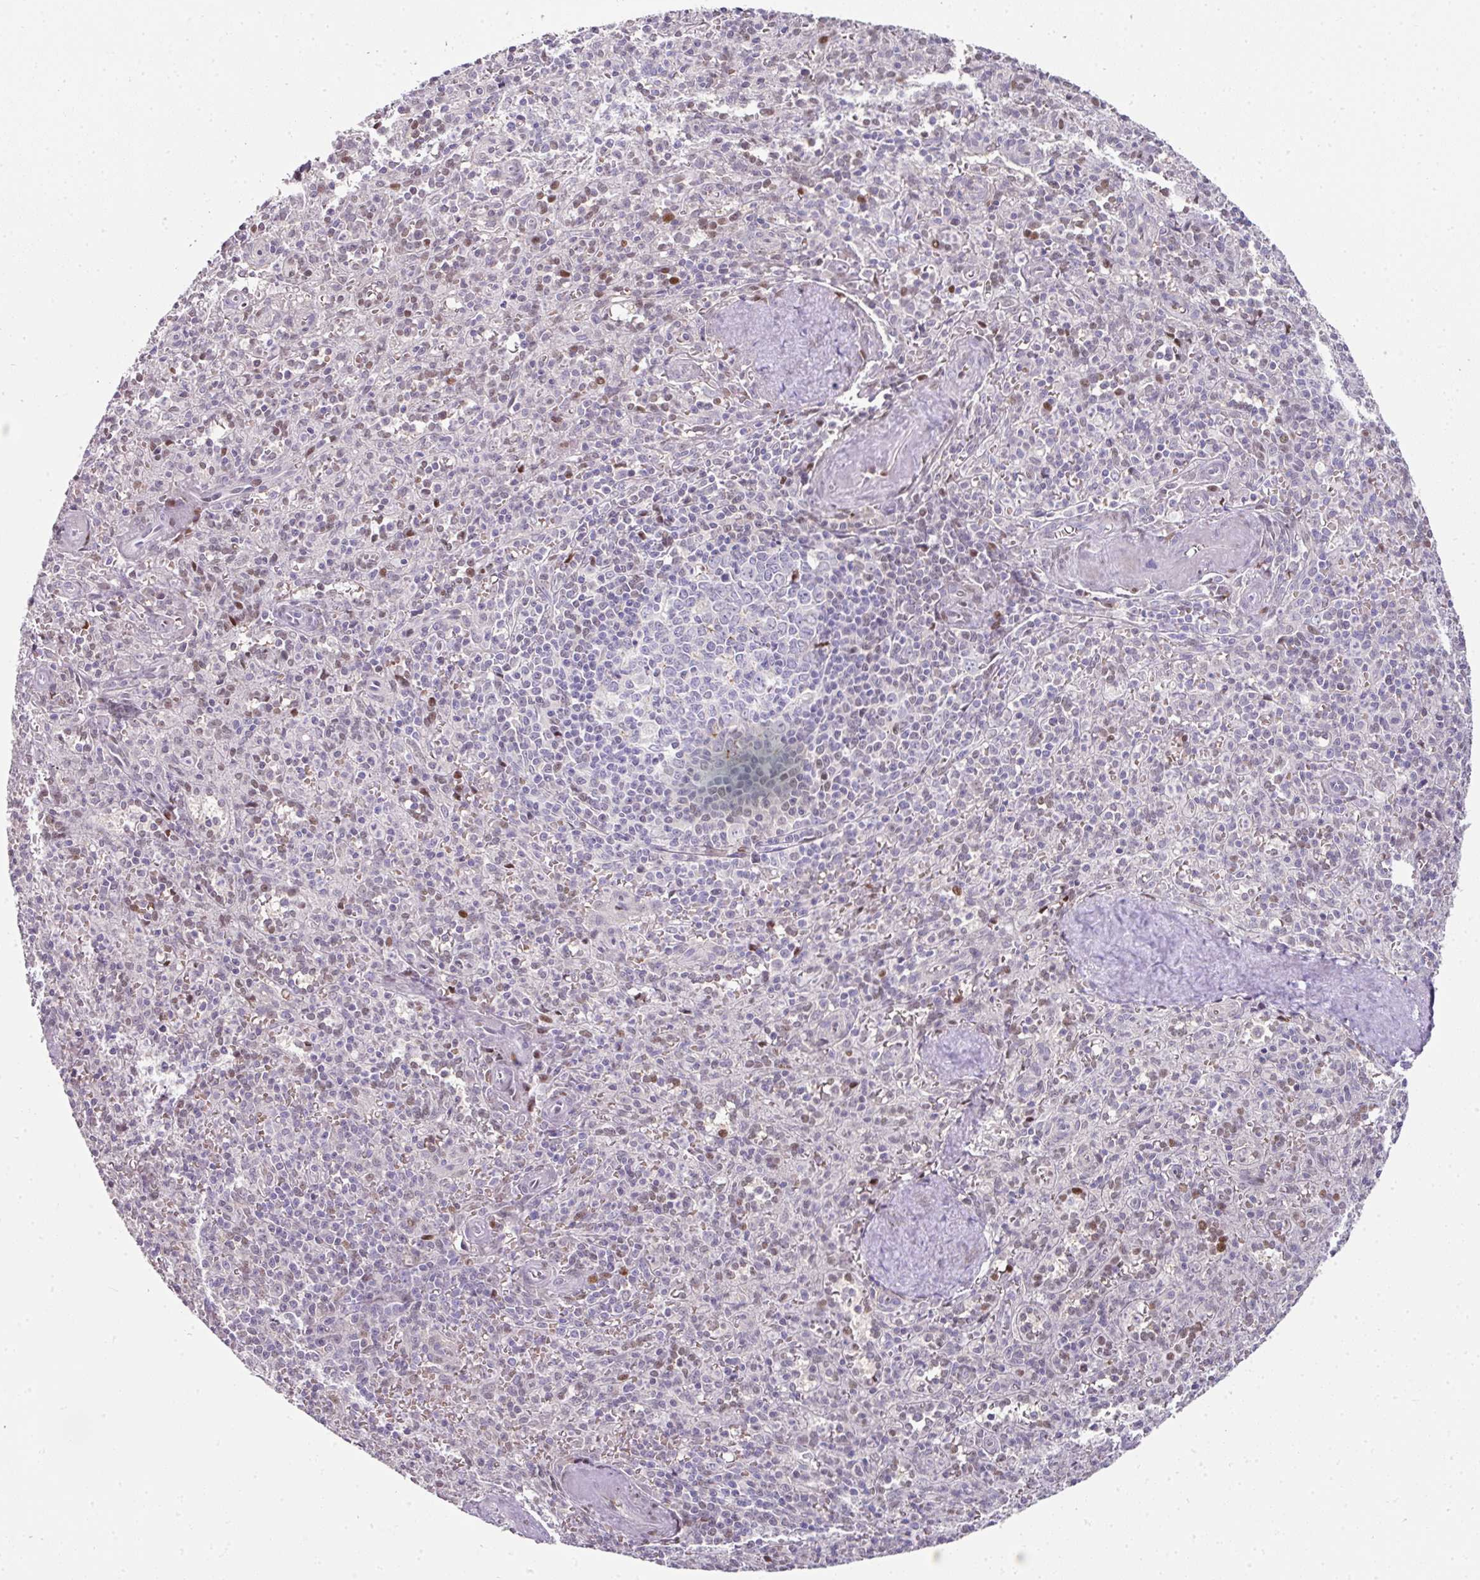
{"staining": {"intensity": "negative", "quantity": "none", "location": "none"}, "tissue": "spleen", "cell_type": "Cells in red pulp", "image_type": "normal", "snomed": [{"axis": "morphology", "description": "Normal tissue, NOS"}, {"axis": "topography", "description": "Spleen"}], "caption": "IHC image of unremarkable human spleen stained for a protein (brown), which shows no positivity in cells in red pulp. Brightfield microscopy of IHC stained with DAB (brown) and hematoxylin (blue), captured at high magnification.", "gene": "ANKRD18A", "patient": {"sex": "female", "age": 70}}